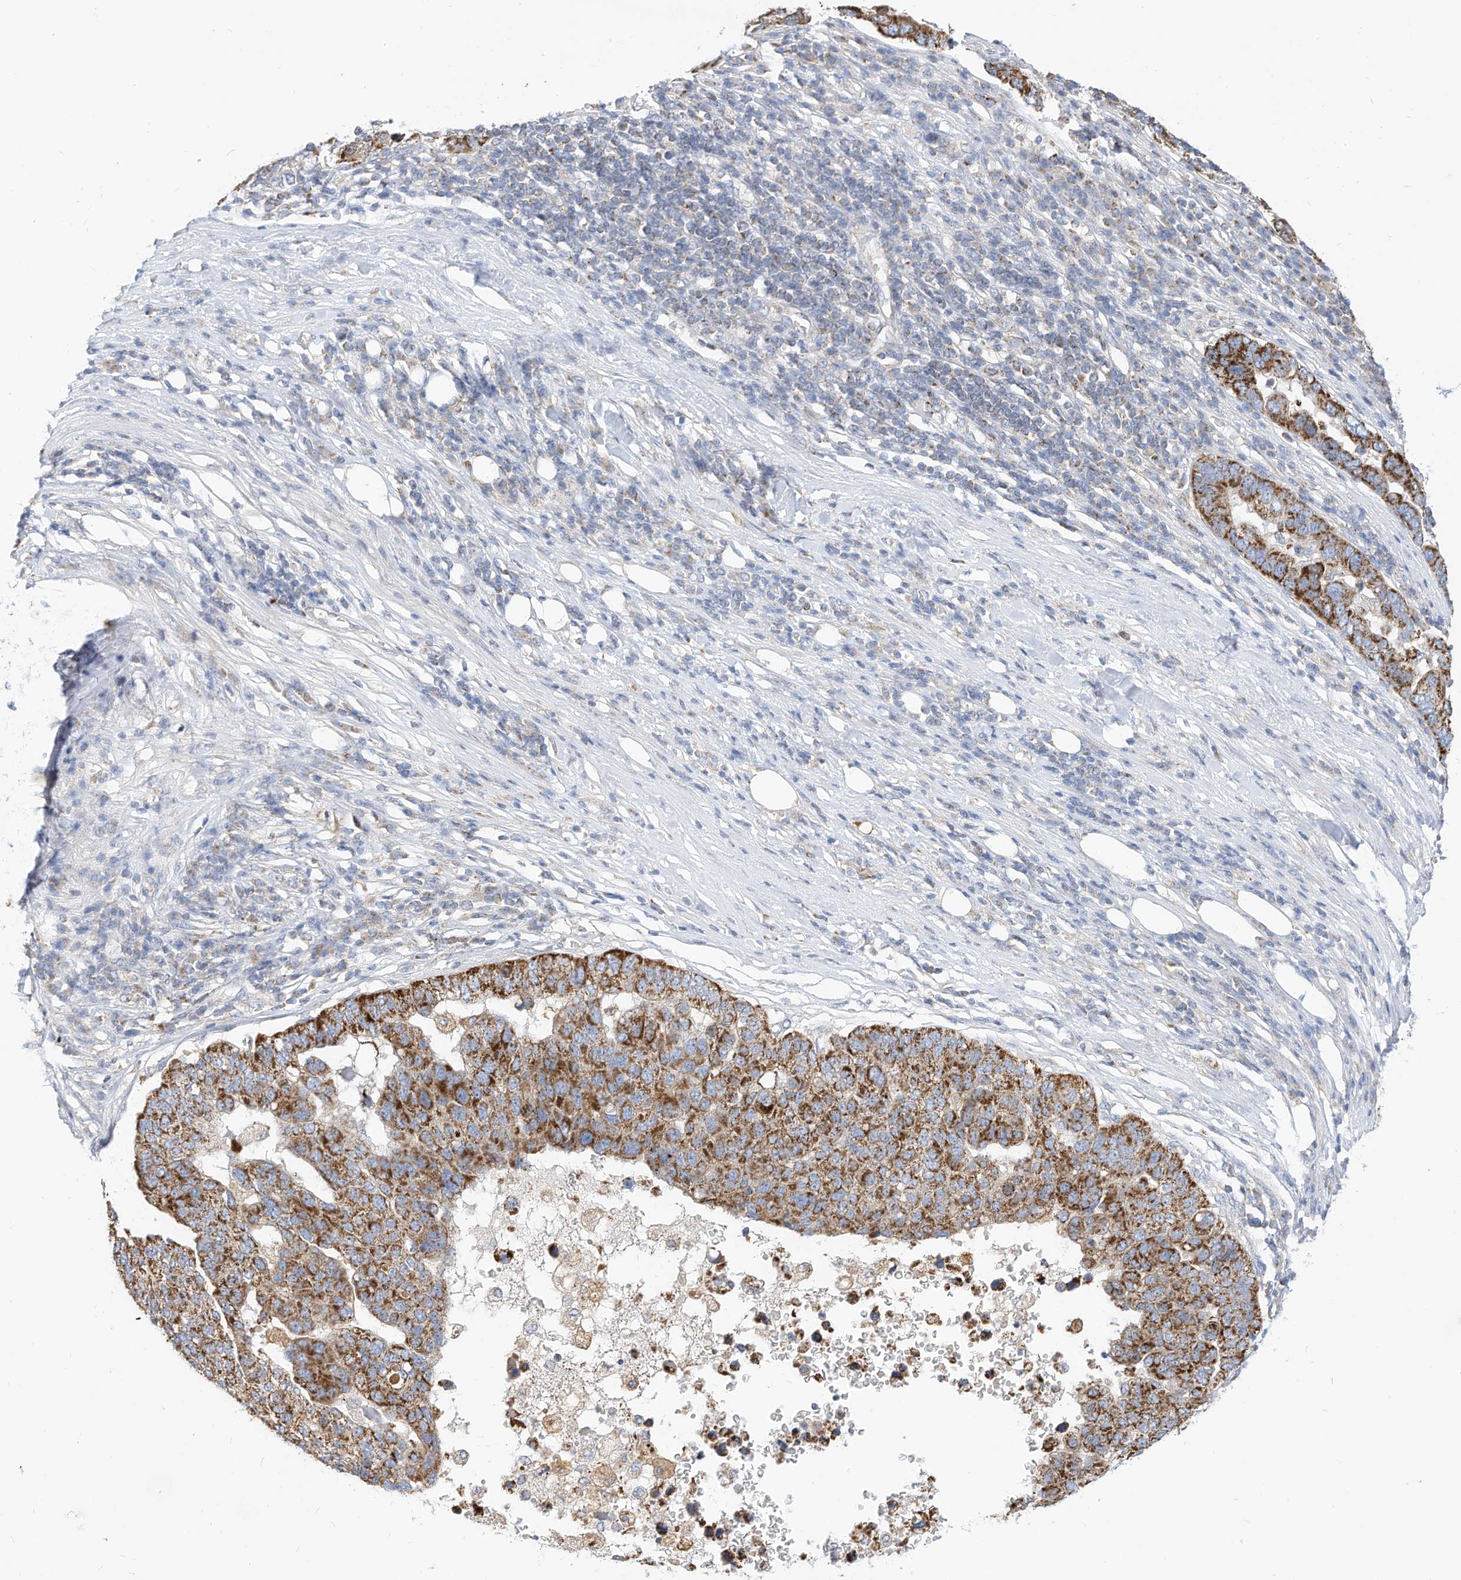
{"staining": {"intensity": "moderate", "quantity": ">75%", "location": "cytoplasmic/membranous"}, "tissue": "pancreatic cancer", "cell_type": "Tumor cells", "image_type": "cancer", "snomed": [{"axis": "morphology", "description": "Adenocarcinoma, NOS"}, {"axis": "topography", "description": "Pancreas"}], "caption": "Pancreatic cancer stained with a protein marker reveals moderate staining in tumor cells.", "gene": "RHOH", "patient": {"sex": "female", "age": 61}}